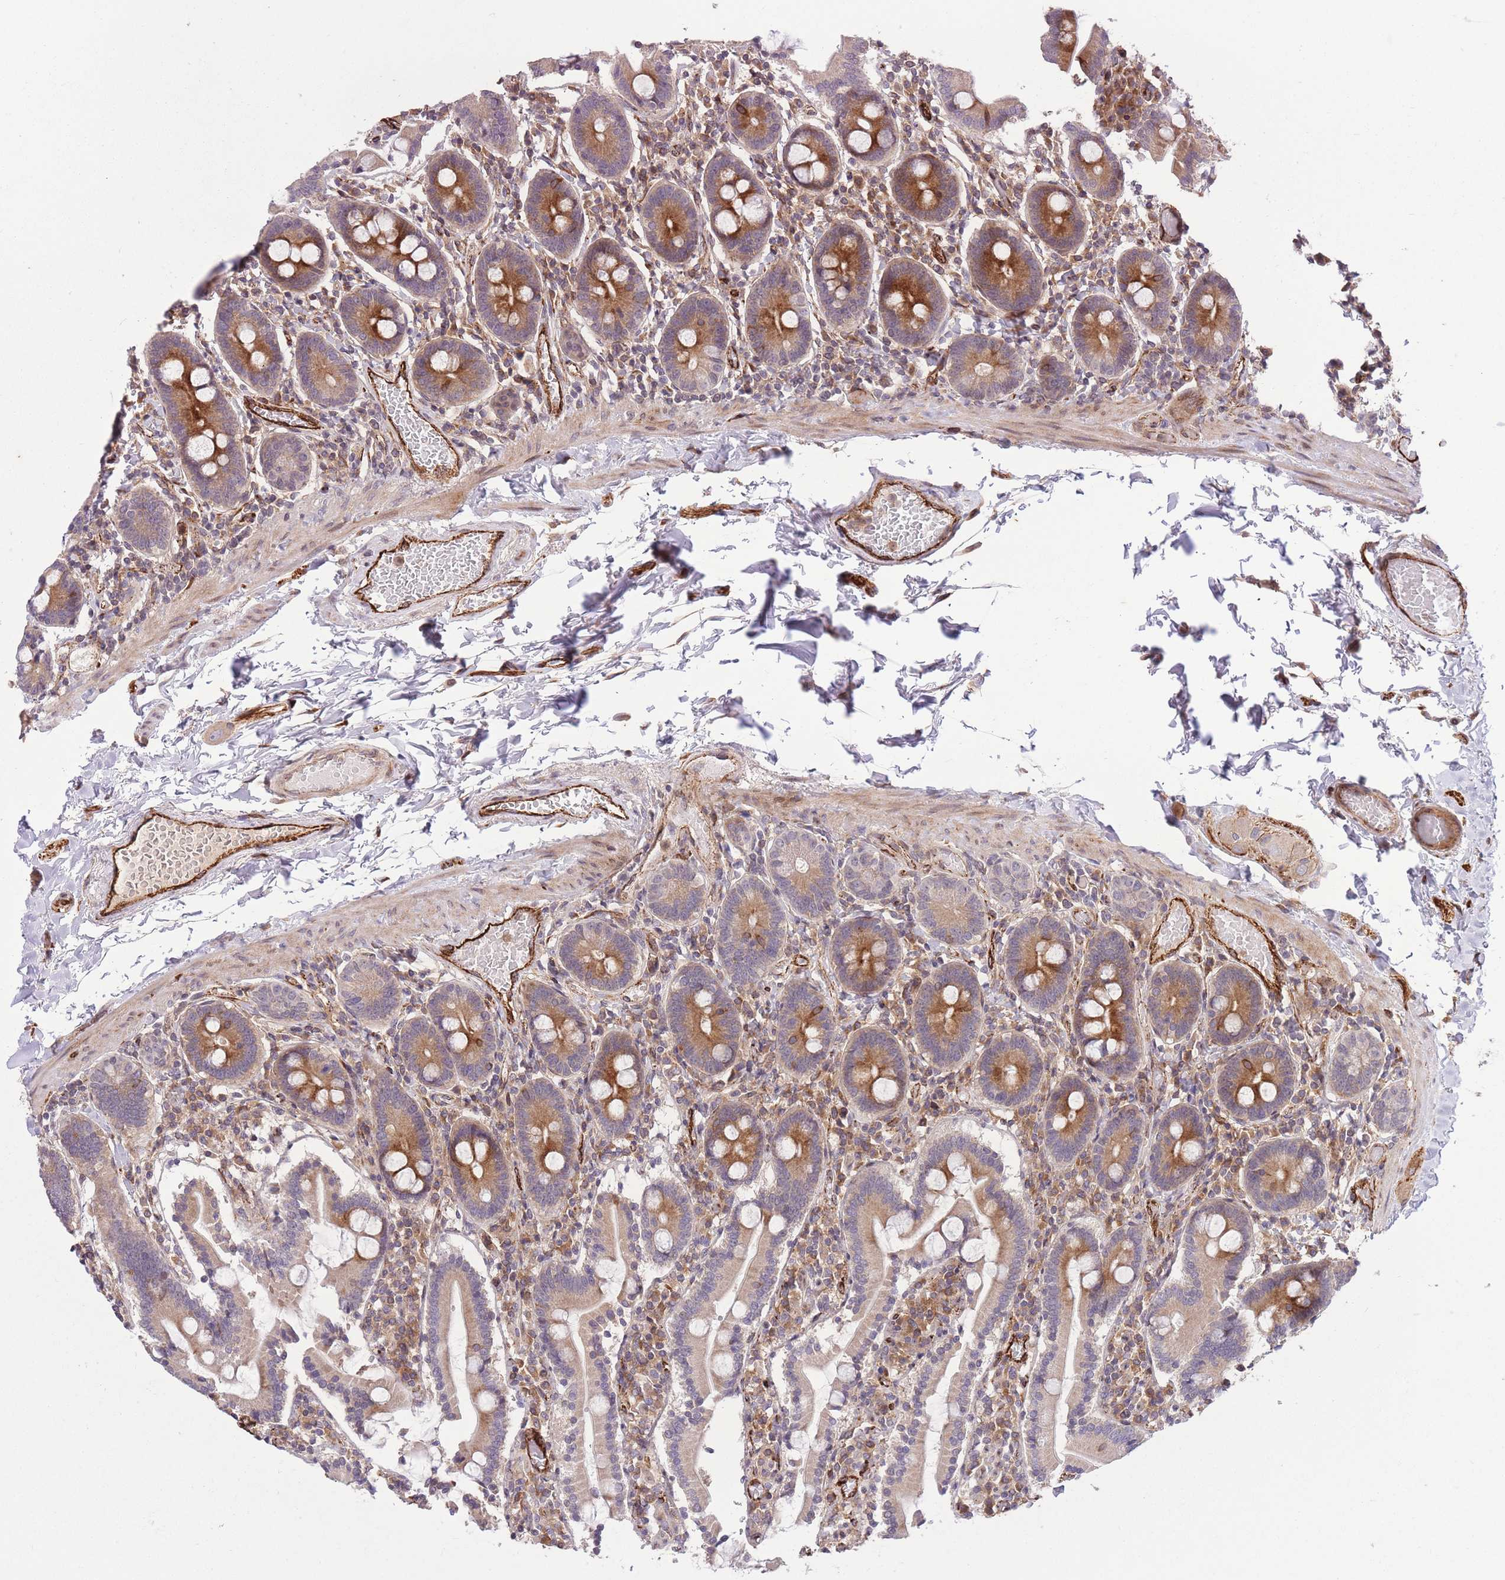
{"staining": {"intensity": "moderate", "quantity": ">75%", "location": "cytoplasmic/membranous"}, "tissue": "duodenum", "cell_type": "Glandular cells", "image_type": "normal", "snomed": [{"axis": "morphology", "description": "Normal tissue, NOS"}, {"axis": "topography", "description": "Duodenum"}], "caption": "Benign duodenum was stained to show a protein in brown. There is medium levels of moderate cytoplasmic/membranous positivity in about >75% of glandular cells. Ihc stains the protein in brown and the nuclei are stained blue.", "gene": "CISH", "patient": {"sex": "male", "age": 55}}